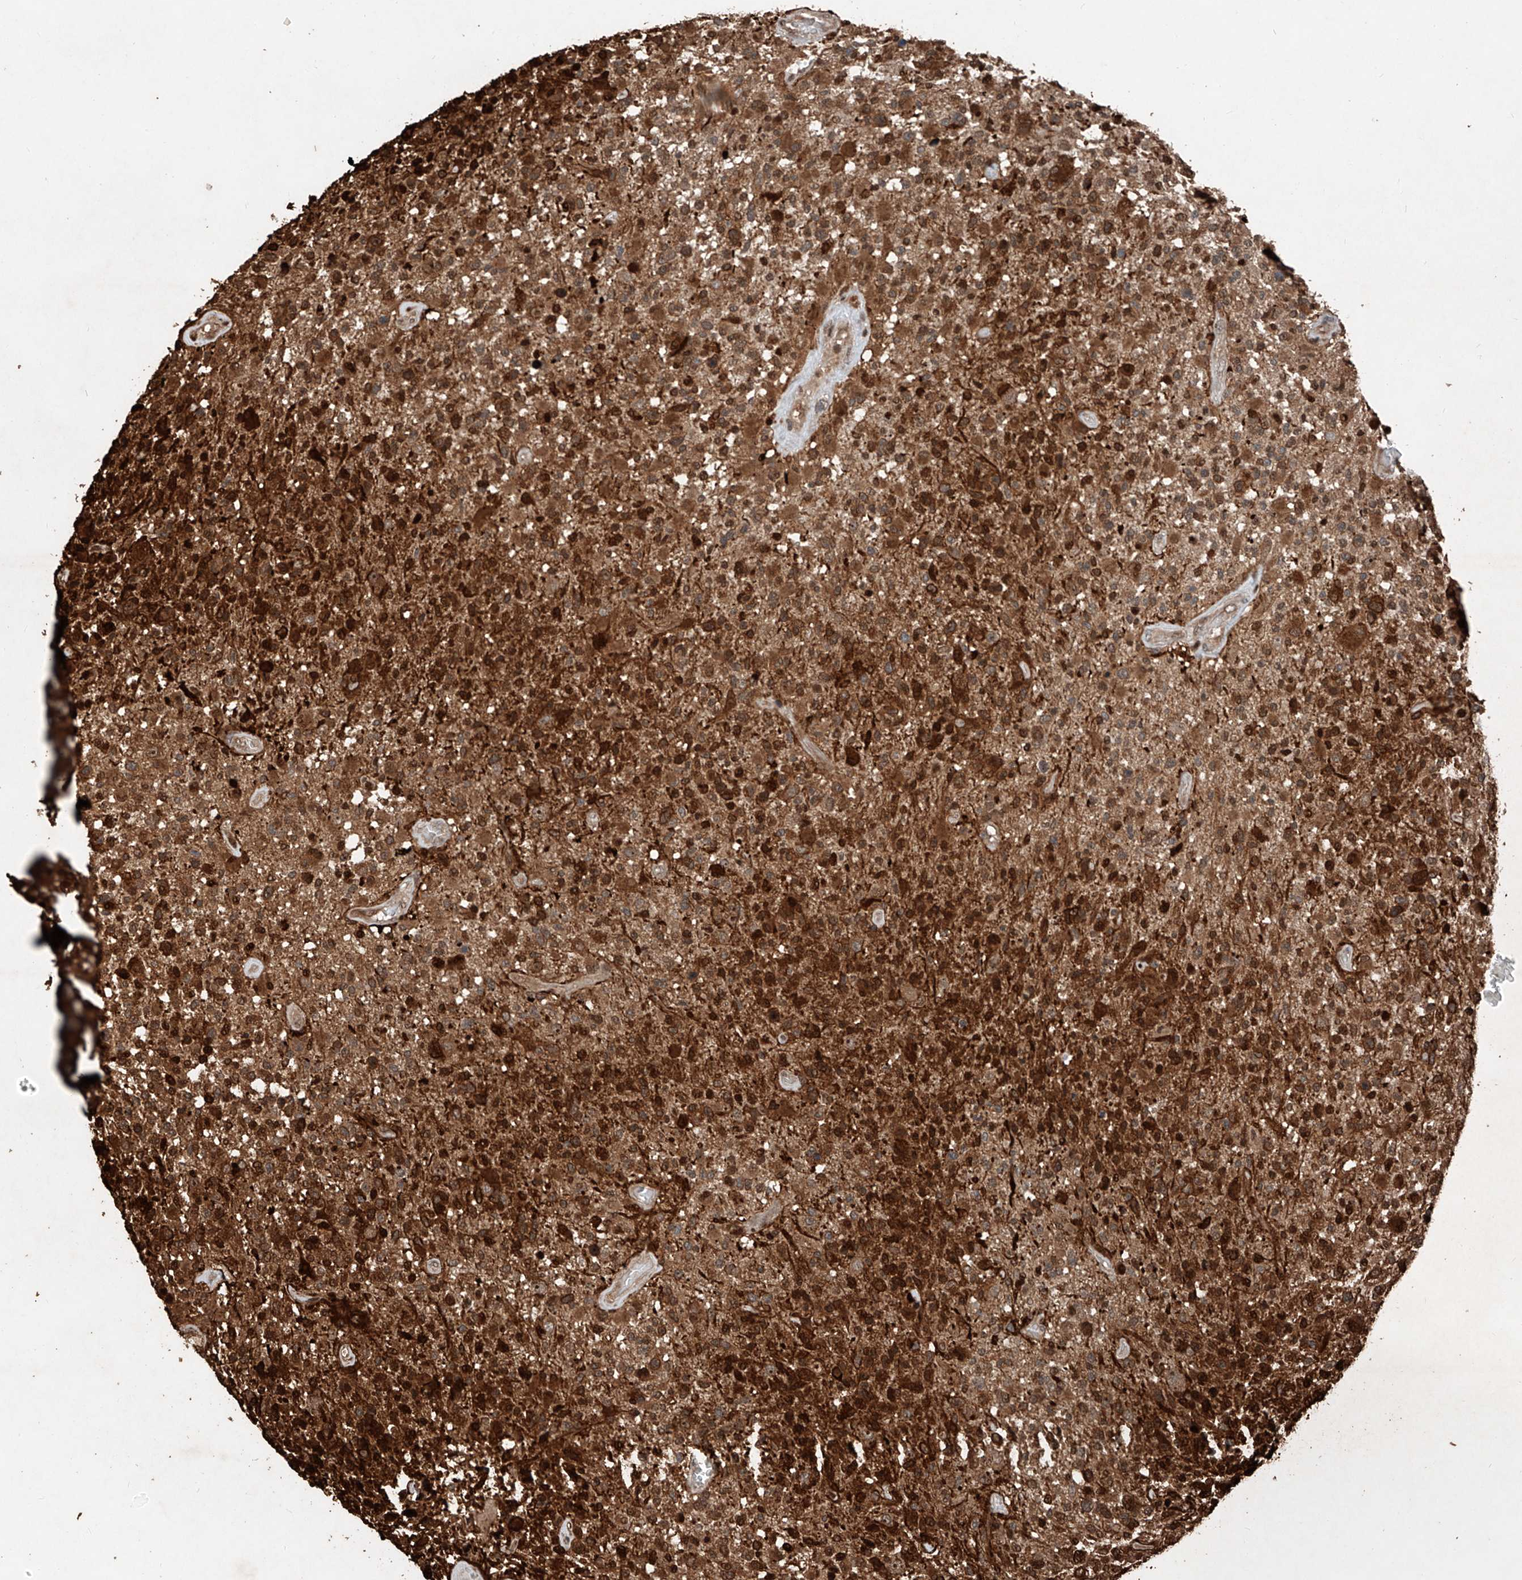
{"staining": {"intensity": "strong", "quantity": ">75%", "location": "cytoplasmic/membranous"}, "tissue": "glioma", "cell_type": "Tumor cells", "image_type": "cancer", "snomed": [{"axis": "morphology", "description": "Glioma, malignant, High grade"}, {"axis": "morphology", "description": "Glioblastoma, NOS"}, {"axis": "topography", "description": "Brain"}], "caption": "Immunohistochemical staining of human glioma exhibits high levels of strong cytoplasmic/membranous expression in approximately >75% of tumor cells. The staining was performed using DAB (3,3'-diaminobenzidine) to visualize the protein expression in brown, while the nuclei were stained in blue with hematoxylin (Magnification: 20x).", "gene": "RMND1", "patient": {"sex": "male", "age": 60}}